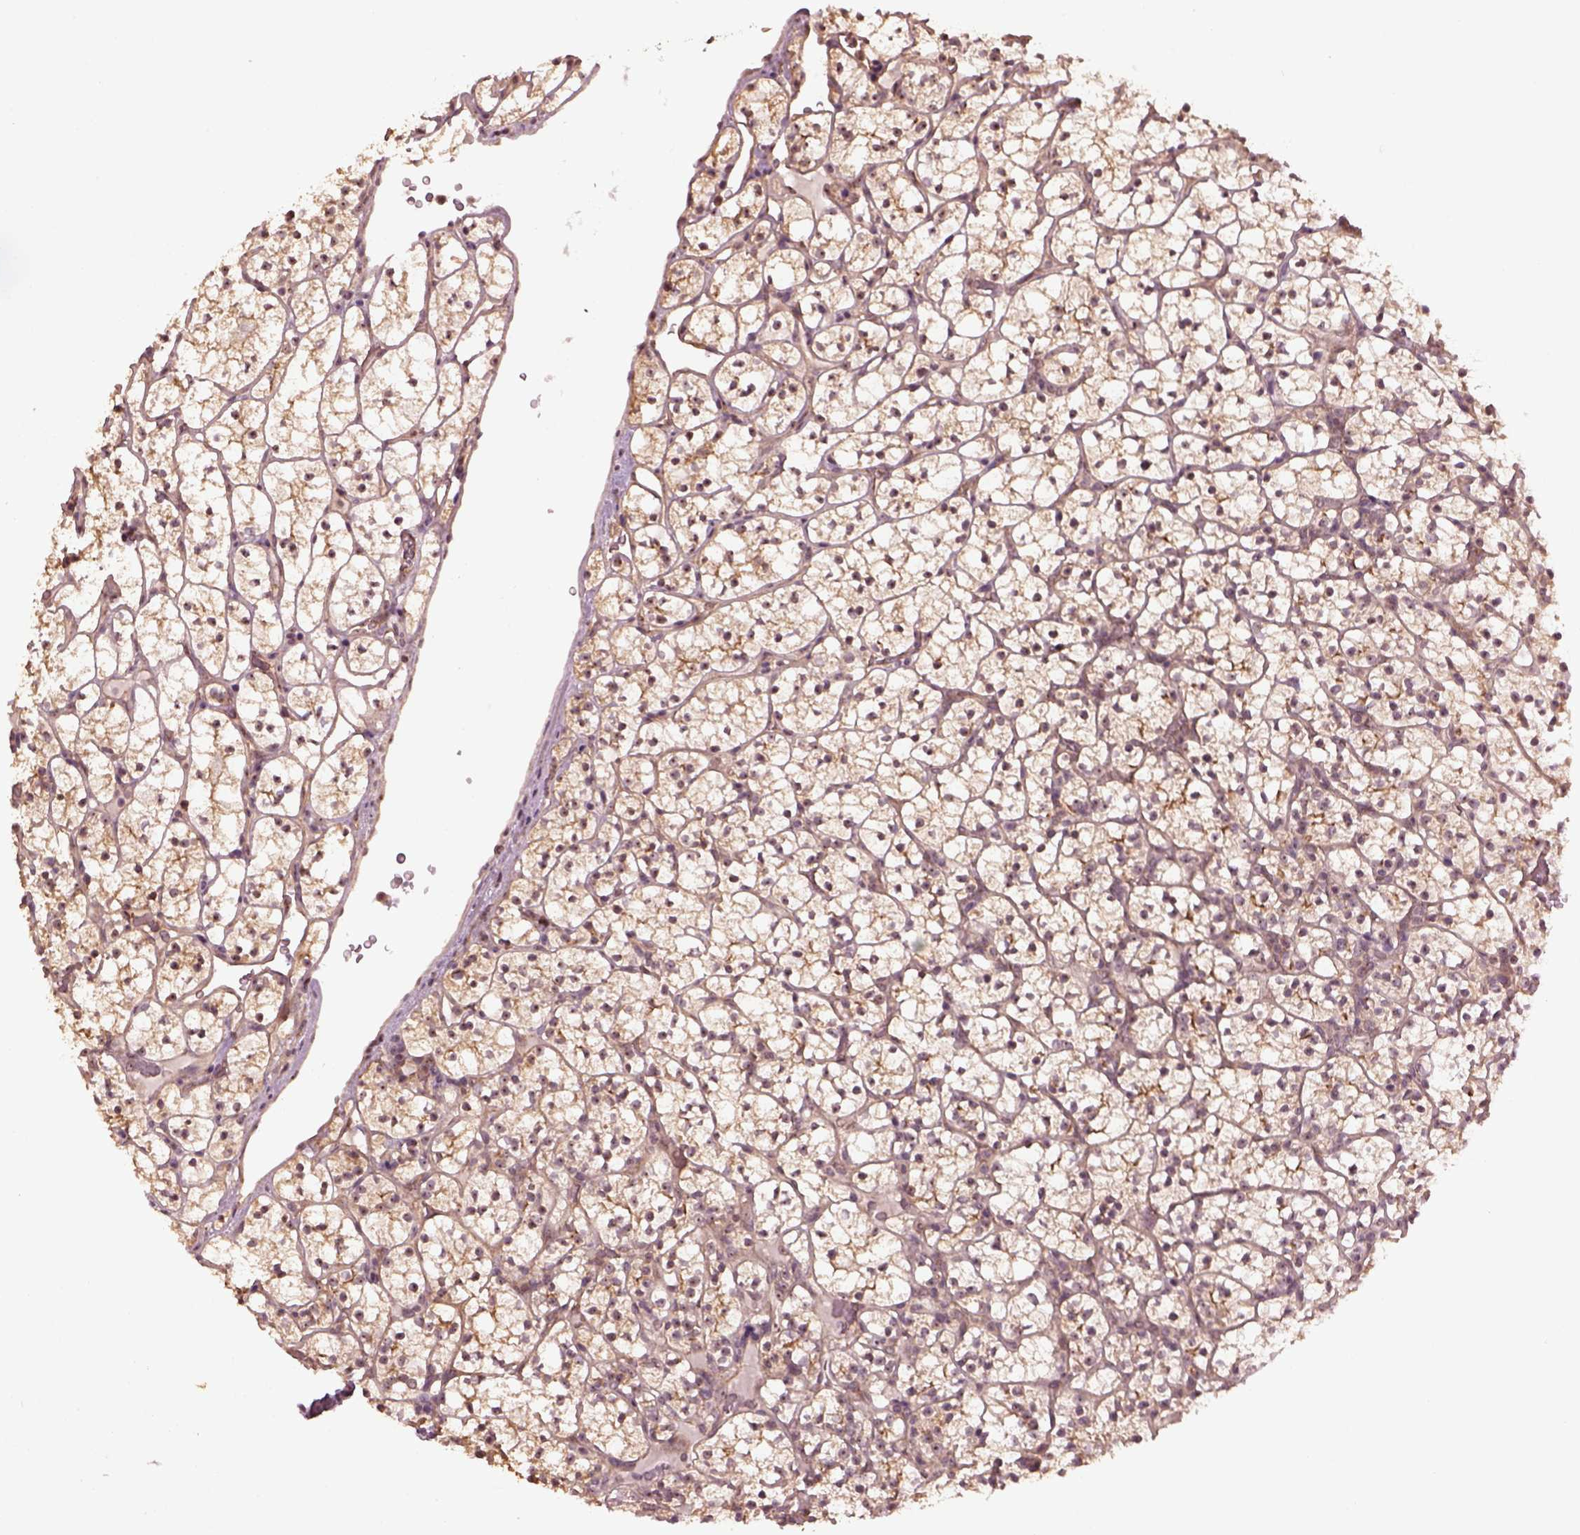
{"staining": {"intensity": "weak", "quantity": "25%-75%", "location": "cytoplasmic/membranous"}, "tissue": "renal cancer", "cell_type": "Tumor cells", "image_type": "cancer", "snomed": [{"axis": "morphology", "description": "Adenocarcinoma, NOS"}, {"axis": "topography", "description": "Kidney"}], "caption": "Immunohistochemistry staining of renal cancer (adenocarcinoma), which exhibits low levels of weak cytoplasmic/membranous staining in approximately 25%-75% of tumor cells indicating weak cytoplasmic/membranous protein staining. The staining was performed using DAB (3,3'-diaminobenzidine) (brown) for protein detection and nuclei were counterstained in hematoxylin (blue).", "gene": "GNRH1", "patient": {"sex": "female", "age": 89}}